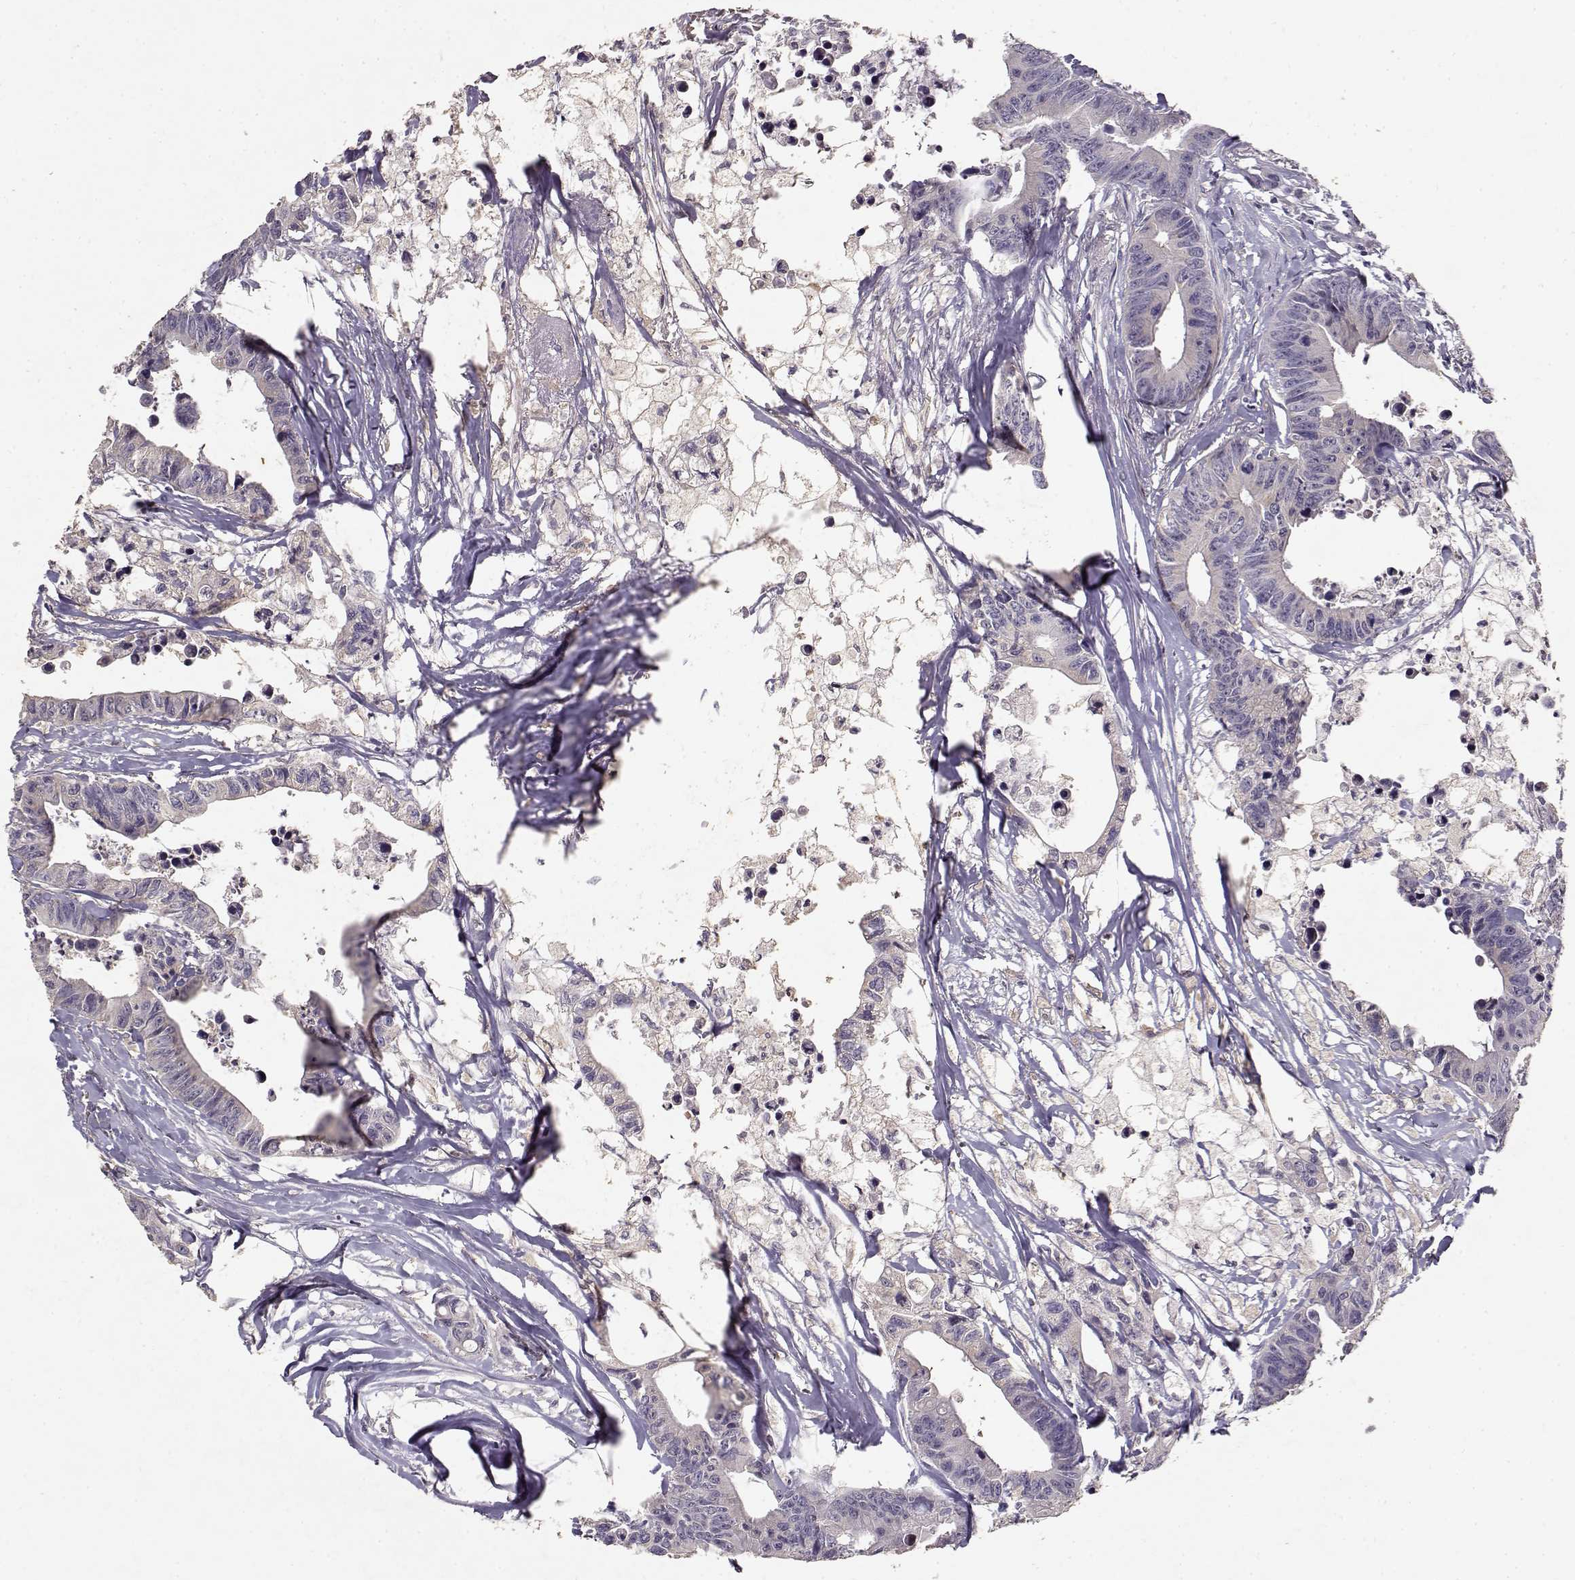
{"staining": {"intensity": "negative", "quantity": "none", "location": "none"}, "tissue": "colorectal cancer", "cell_type": "Tumor cells", "image_type": "cancer", "snomed": [{"axis": "morphology", "description": "Adenocarcinoma, NOS"}, {"axis": "topography", "description": "Colon"}], "caption": "Colorectal cancer (adenocarcinoma) was stained to show a protein in brown. There is no significant staining in tumor cells.", "gene": "UROC1", "patient": {"sex": "female", "age": 87}}